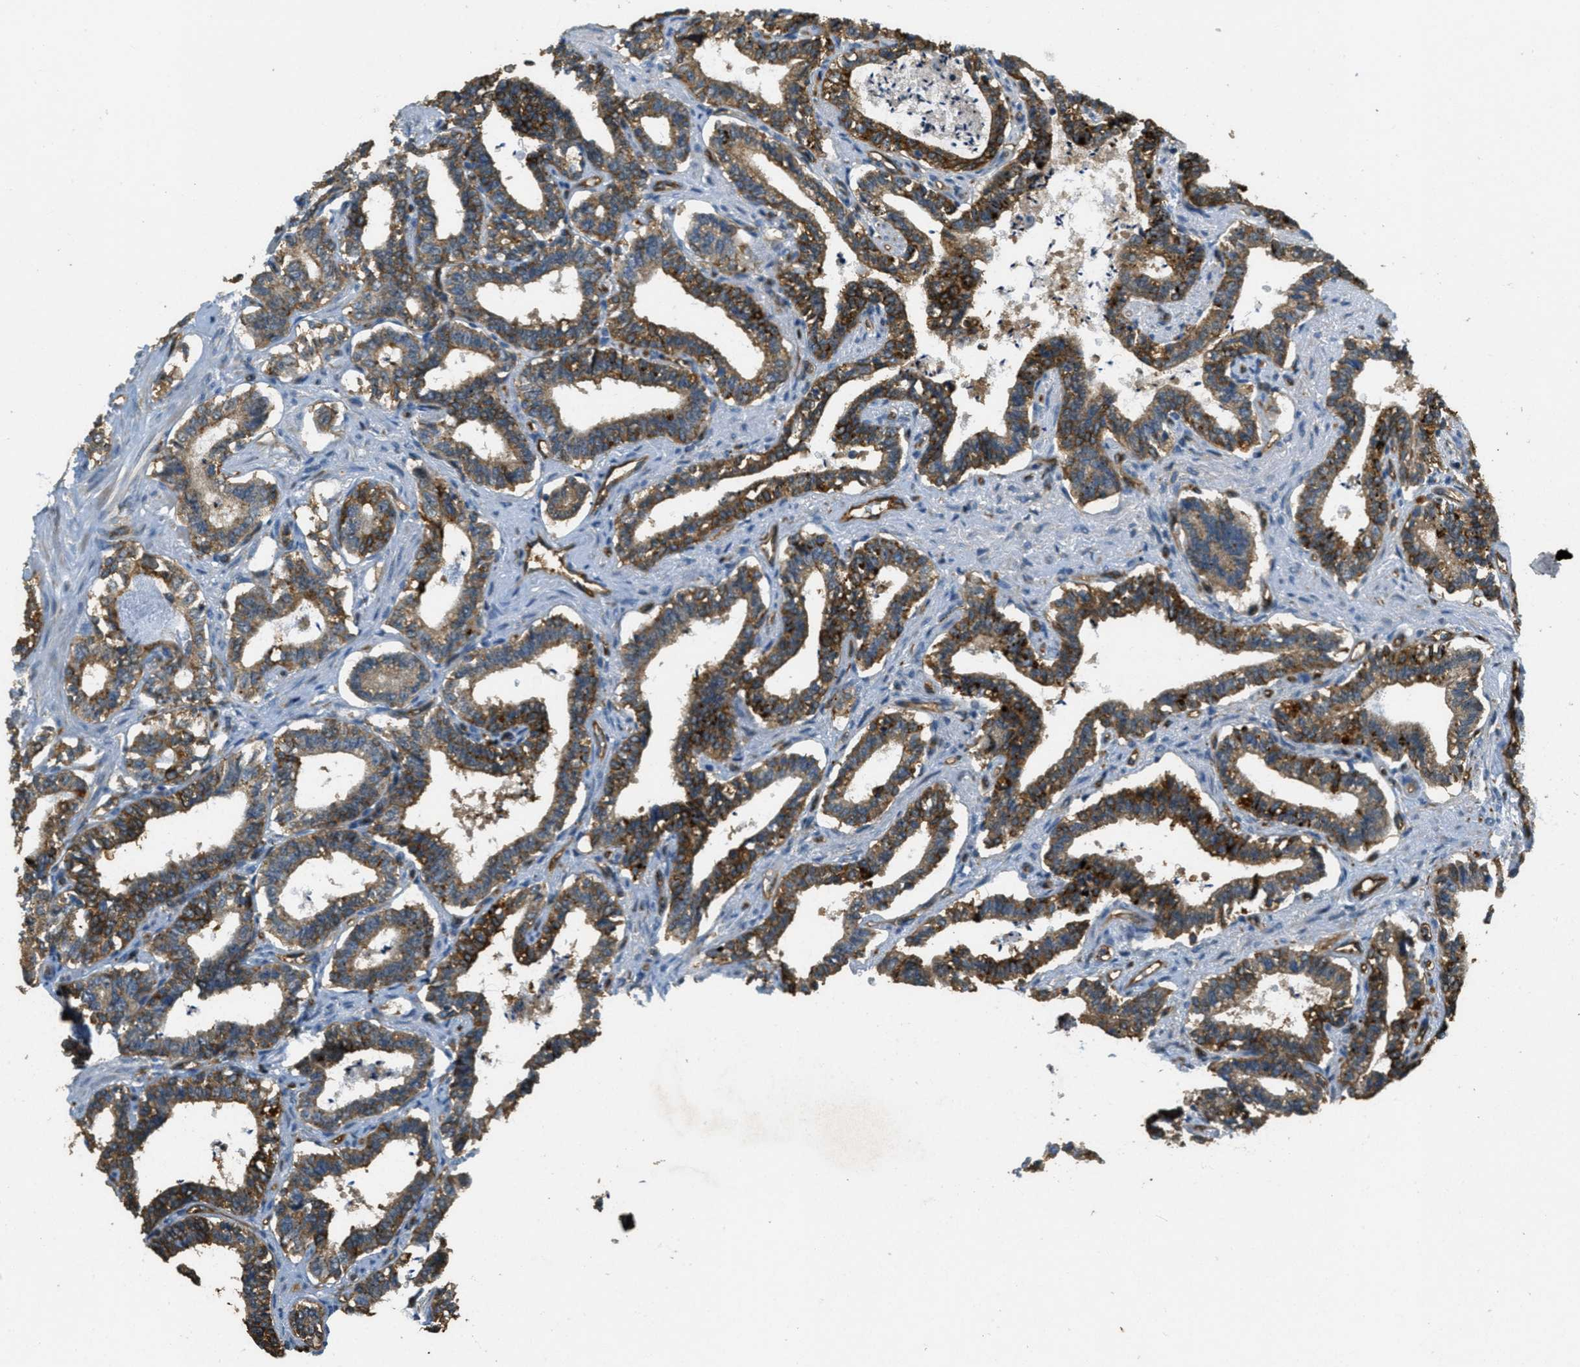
{"staining": {"intensity": "moderate", "quantity": "25%-75%", "location": "cytoplasmic/membranous,nuclear"}, "tissue": "seminal vesicle", "cell_type": "Glandular cells", "image_type": "normal", "snomed": [{"axis": "morphology", "description": "Normal tissue, NOS"}, {"axis": "morphology", "description": "Adenocarcinoma, High grade"}, {"axis": "topography", "description": "Prostate"}, {"axis": "topography", "description": "Seminal veicle"}], "caption": "Moderate cytoplasmic/membranous,nuclear expression for a protein is present in approximately 25%-75% of glandular cells of unremarkable seminal vesicle using immunohistochemistry.", "gene": "OSMR", "patient": {"sex": "male", "age": 55}}